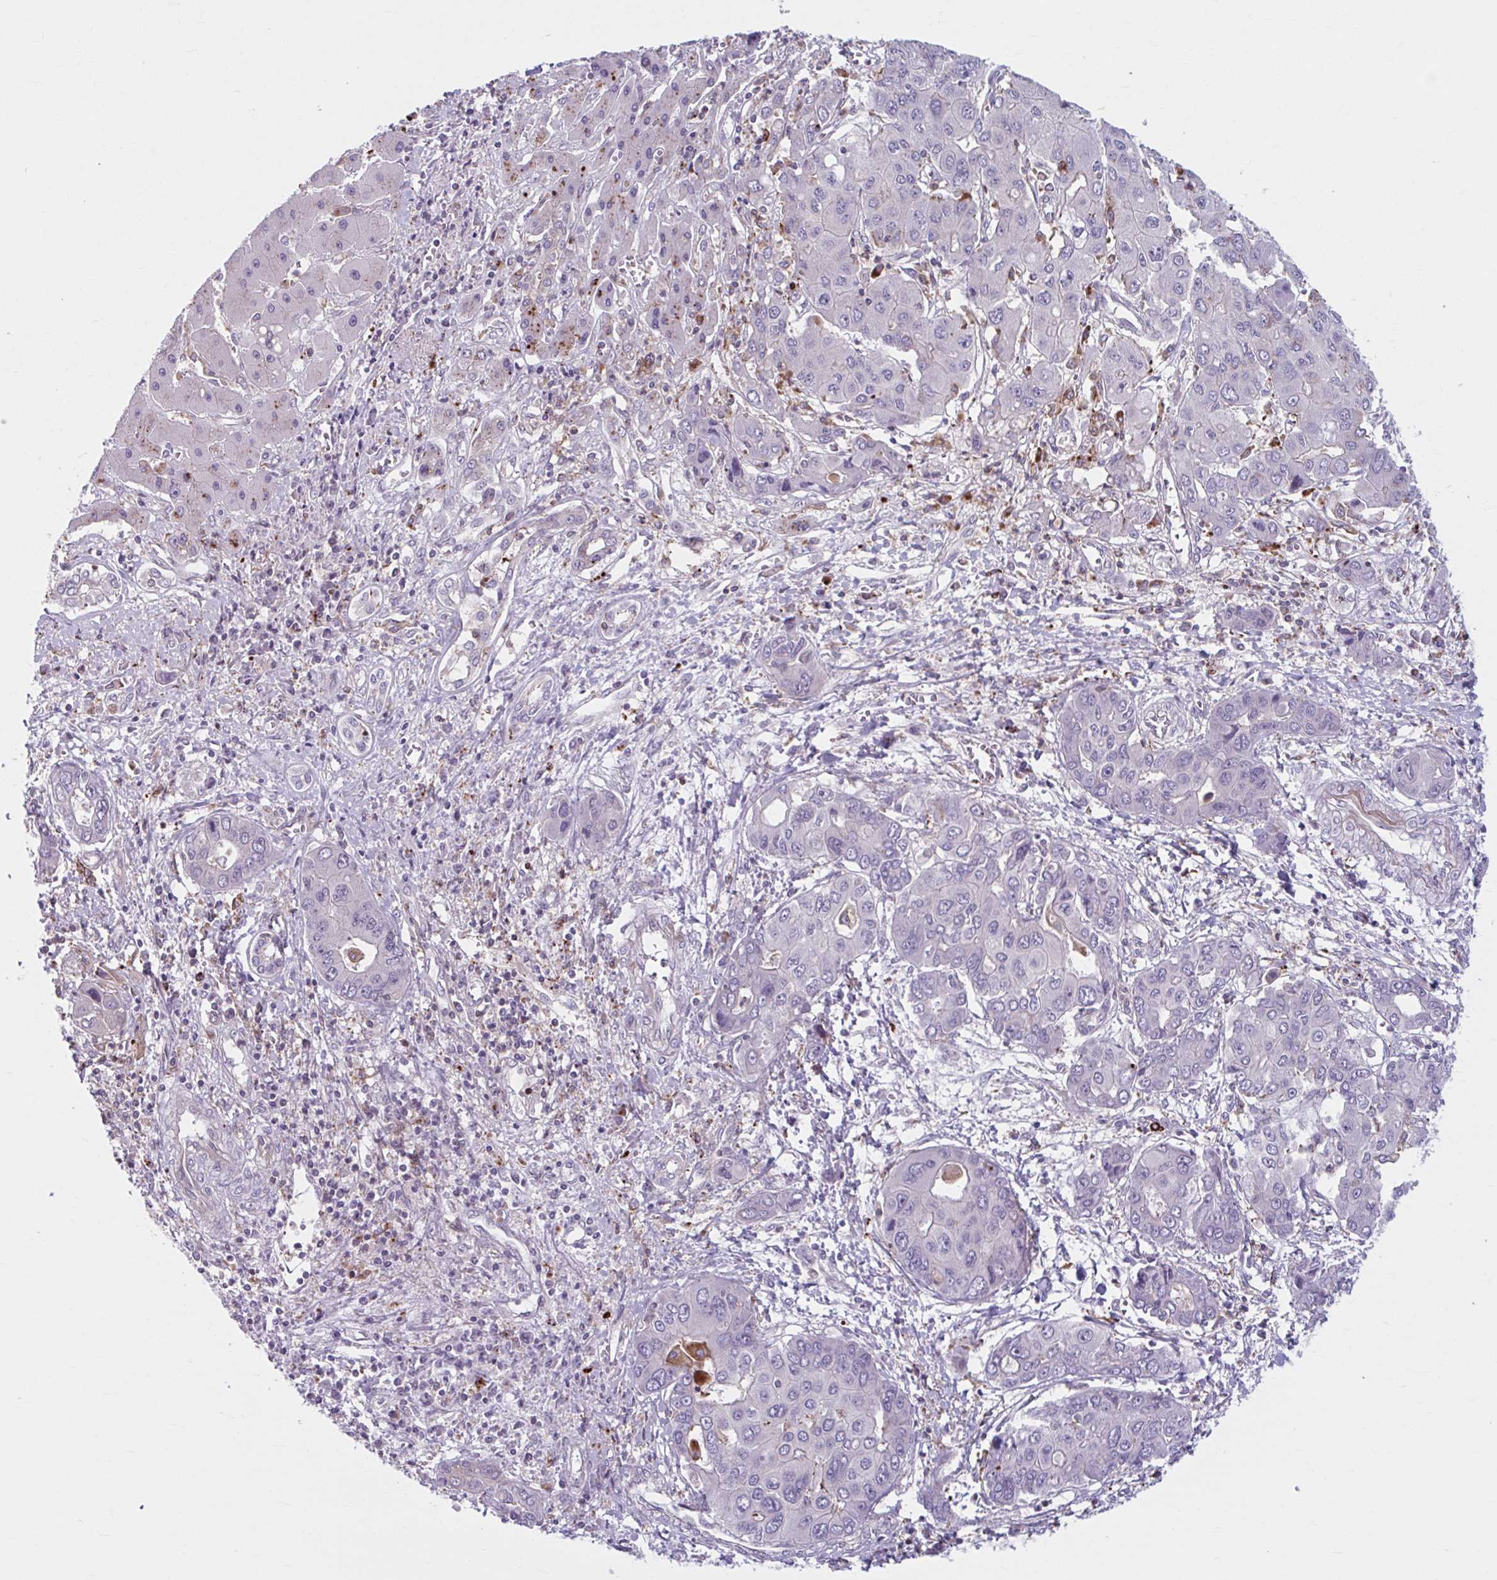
{"staining": {"intensity": "negative", "quantity": "none", "location": "none"}, "tissue": "liver cancer", "cell_type": "Tumor cells", "image_type": "cancer", "snomed": [{"axis": "morphology", "description": "Cholangiocarcinoma"}, {"axis": "topography", "description": "Liver"}], "caption": "There is no significant staining in tumor cells of cholangiocarcinoma (liver). (Stains: DAB (3,3'-diaminobenzidine) immunohistochemistry with hematoxylin counter stain, Microscopy: brightfield microscopy at high magnification).", "gene": "ADAT3", "patient": {"sex": "male", "age": 67}}